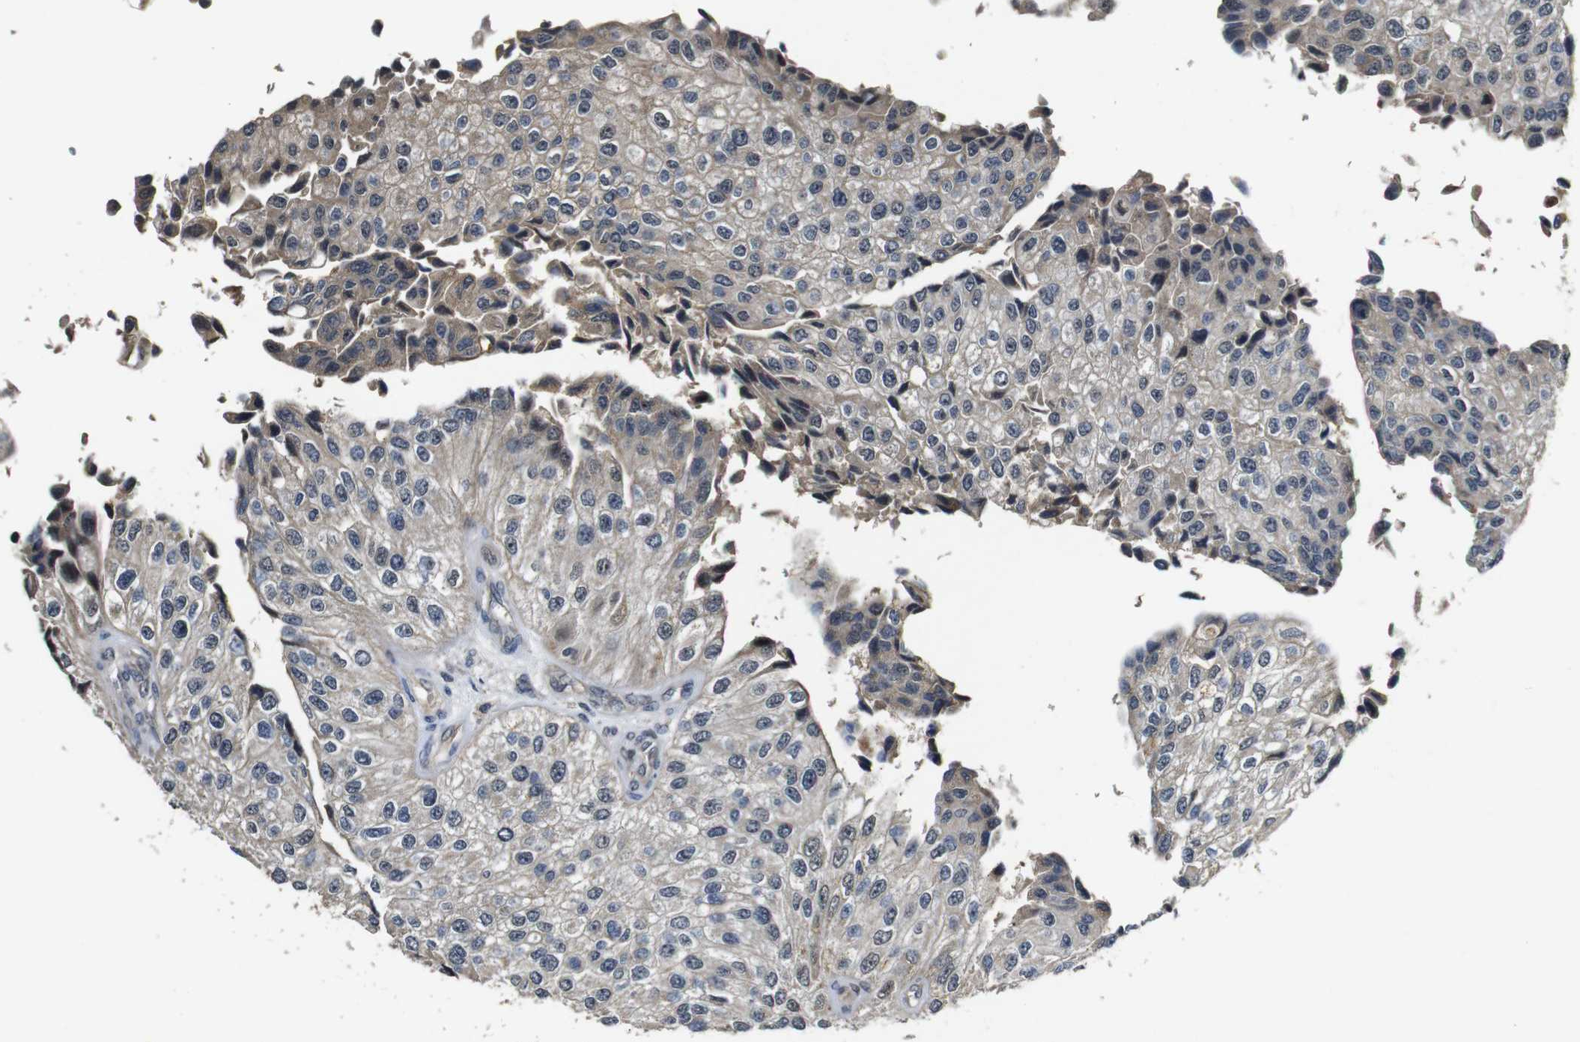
{"staining": {"intensity": "weak", "quantity": "25%-75%", "location": "cytoplasmic/membranous"}, "tissue": "urothelial cancer", "cell_type": "Tumor cells", "image_type": "cancer", "snomed": [{"axis": "morphology", "description": "Urothelial carcinoma, High grade"}, {"axis": "topography", "description": "Kidney"}, {"axis": "topography", "description": "Urinary bladder"}], "caption": "High-power microscopy captured an immunohistochemistry (IHC) micrograph of high-grade urothelial carcinoma, revealing weak cytoplasmic/membranous positivity in about 25%-75% of tumor cells. The protein of interest is stained brown, and the nuclei are stained in blue (DAB (3,3'-diaminobenzidine) IHC with brightfield microscopy, high magnification).", "gene": "MAGI2", "patient": {"sex": "male", "age": 77}}